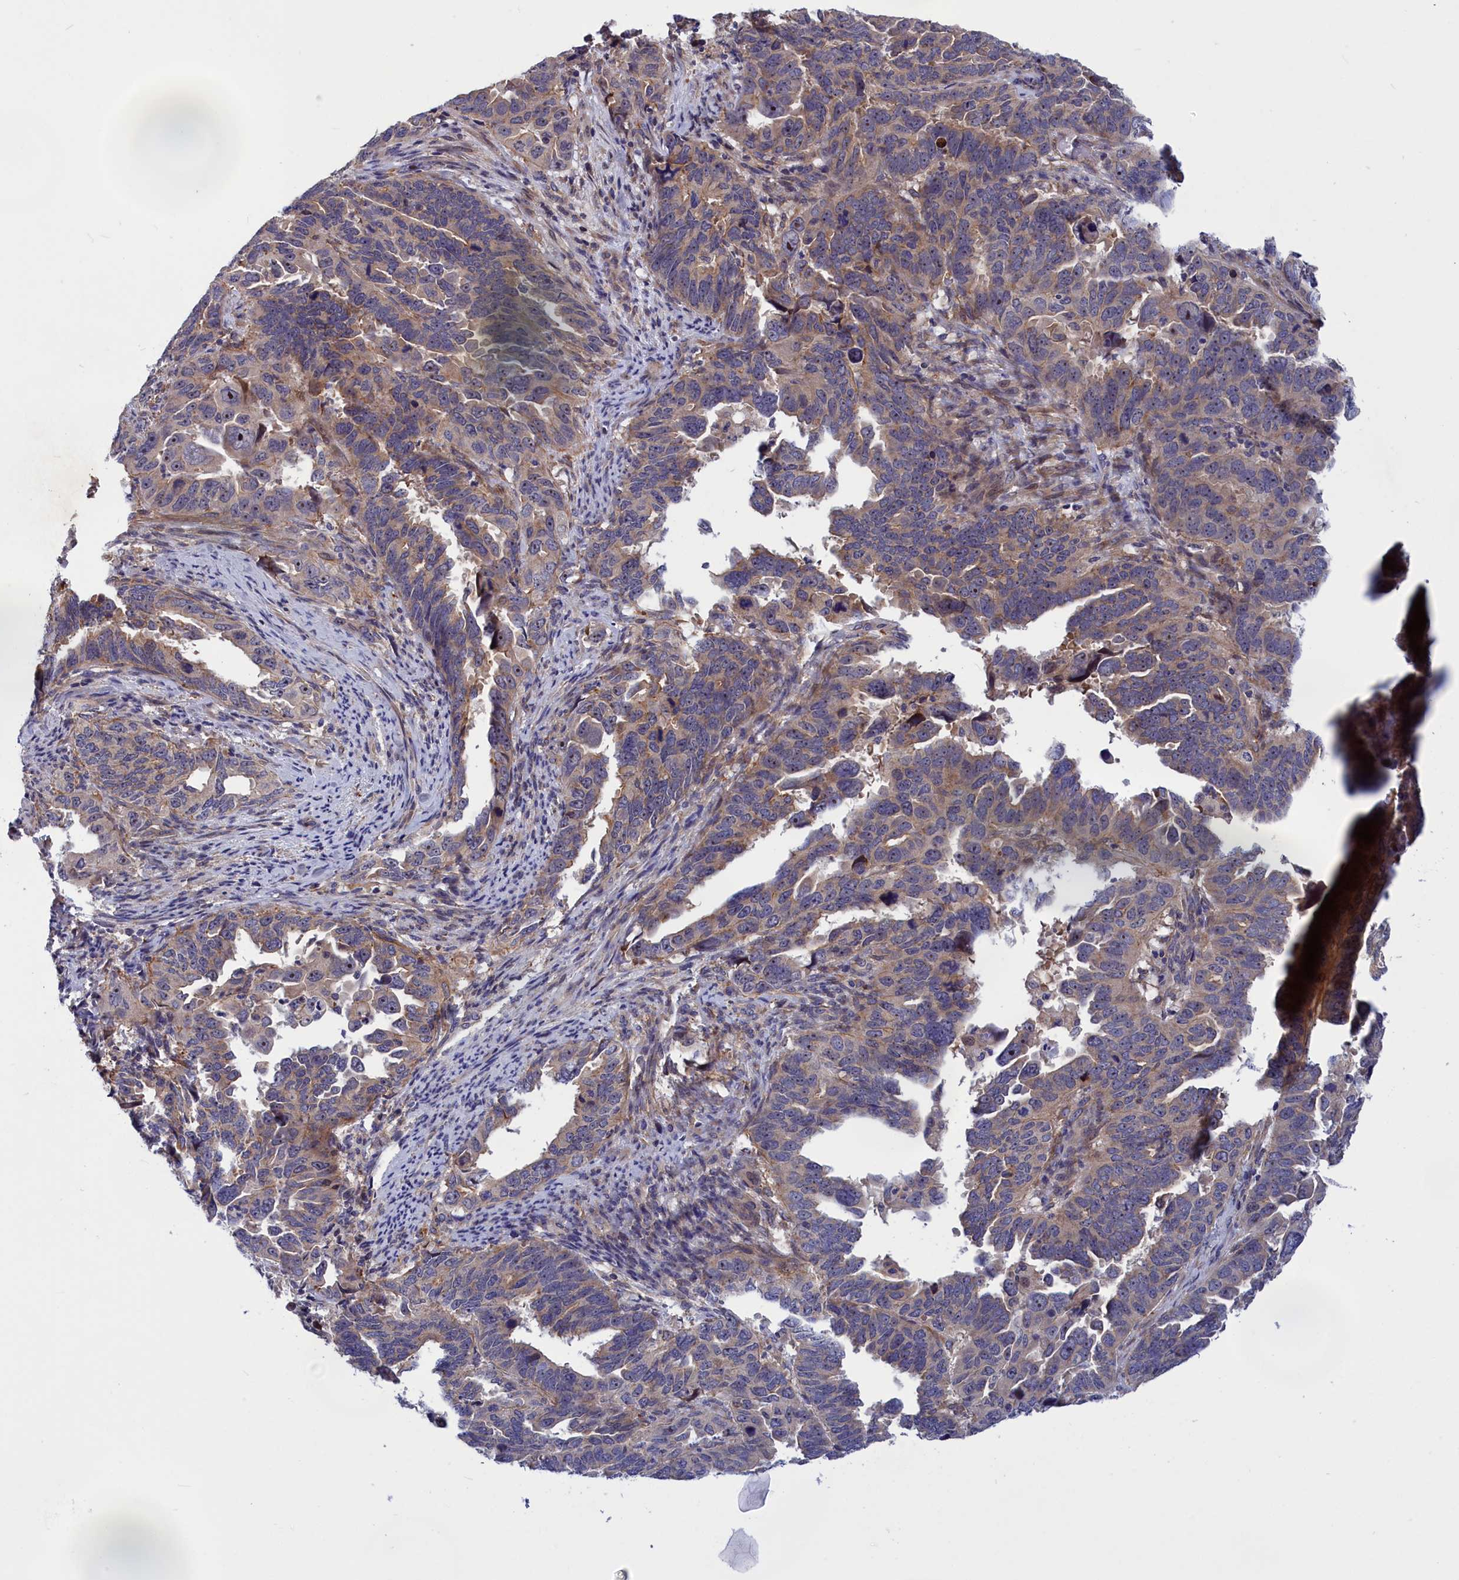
{"staining": {"intensity": "weak", "quantity": "<25%", "location": "cytoplasmic/membranous"}, "tissue": "endometrial cancer", "cell_type": "Tumor cells", "image_type": "cancer", "snomed": [{"axis": "morphology", "description": "Adenocarcinoma, NOS"}, {"axis": "topography", "description": "Endometrium"}], "caption": "Immunohistochemistry of human adenocarcinoma (endometrial) reveals no staining in tumor cells. (Brightfield microscopy of DAB (3,3'-diaminobenzidine) immunohistochemistry (IHC) at high magnification).", "gene": "CRACD", "patient": {"sex": "female", "age": 65}}